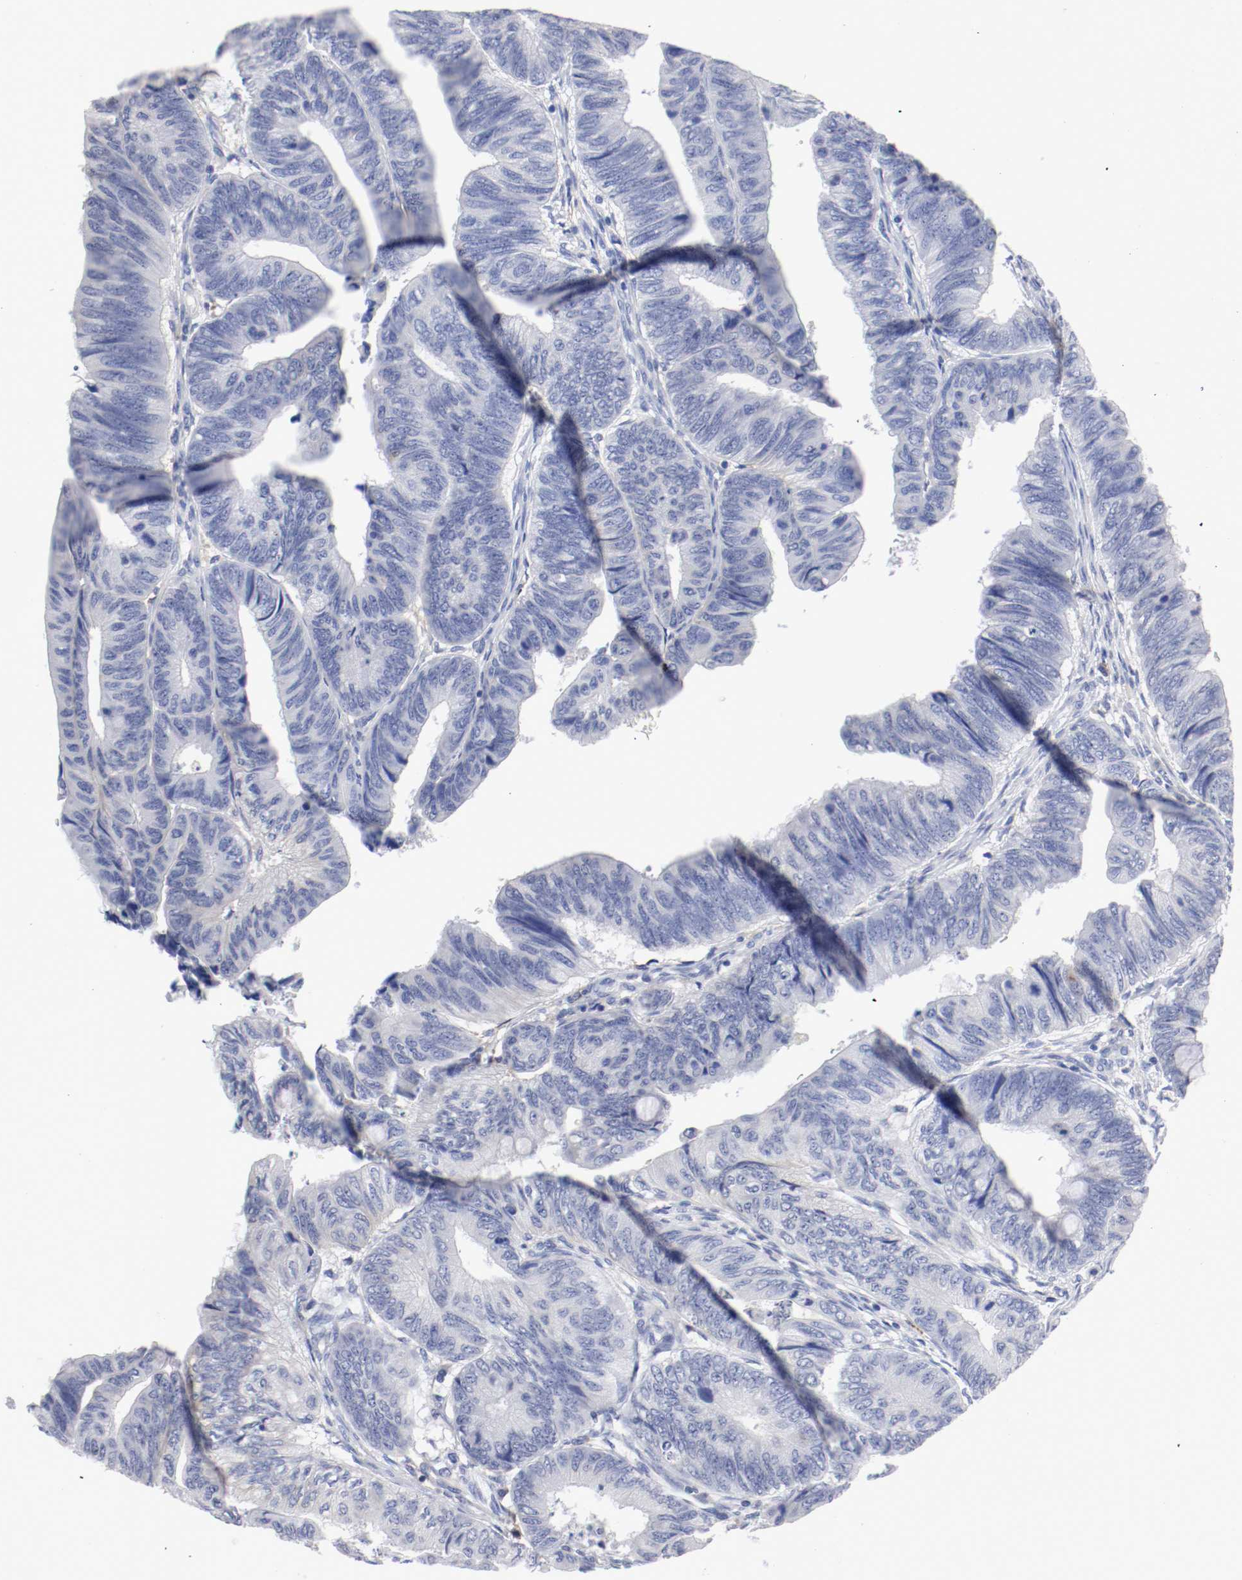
{"staining": {"intensity": "negative", "quantity": "none", "location": "none"}, "tissue": "colorectal cancer", "cell_type": "Tumor cells", "image_type": "cancer", "snomed": [{"axis": "morphology", "description": "Normal tissue, NOS"}, {"axis": "morphology", "description": "Adenocarcinoma, NOS"}, {"axis": "topography", "description": "Rectum"}, {"axis": "topography", "description": "Peripheral nerve tissue"}], "caption": "Immunohistochemical staining of colorectal cancer displays no significant expression in tumor cells.", "gene": "FGFBP1", "patient": {"sex": "male", "age": 92}}